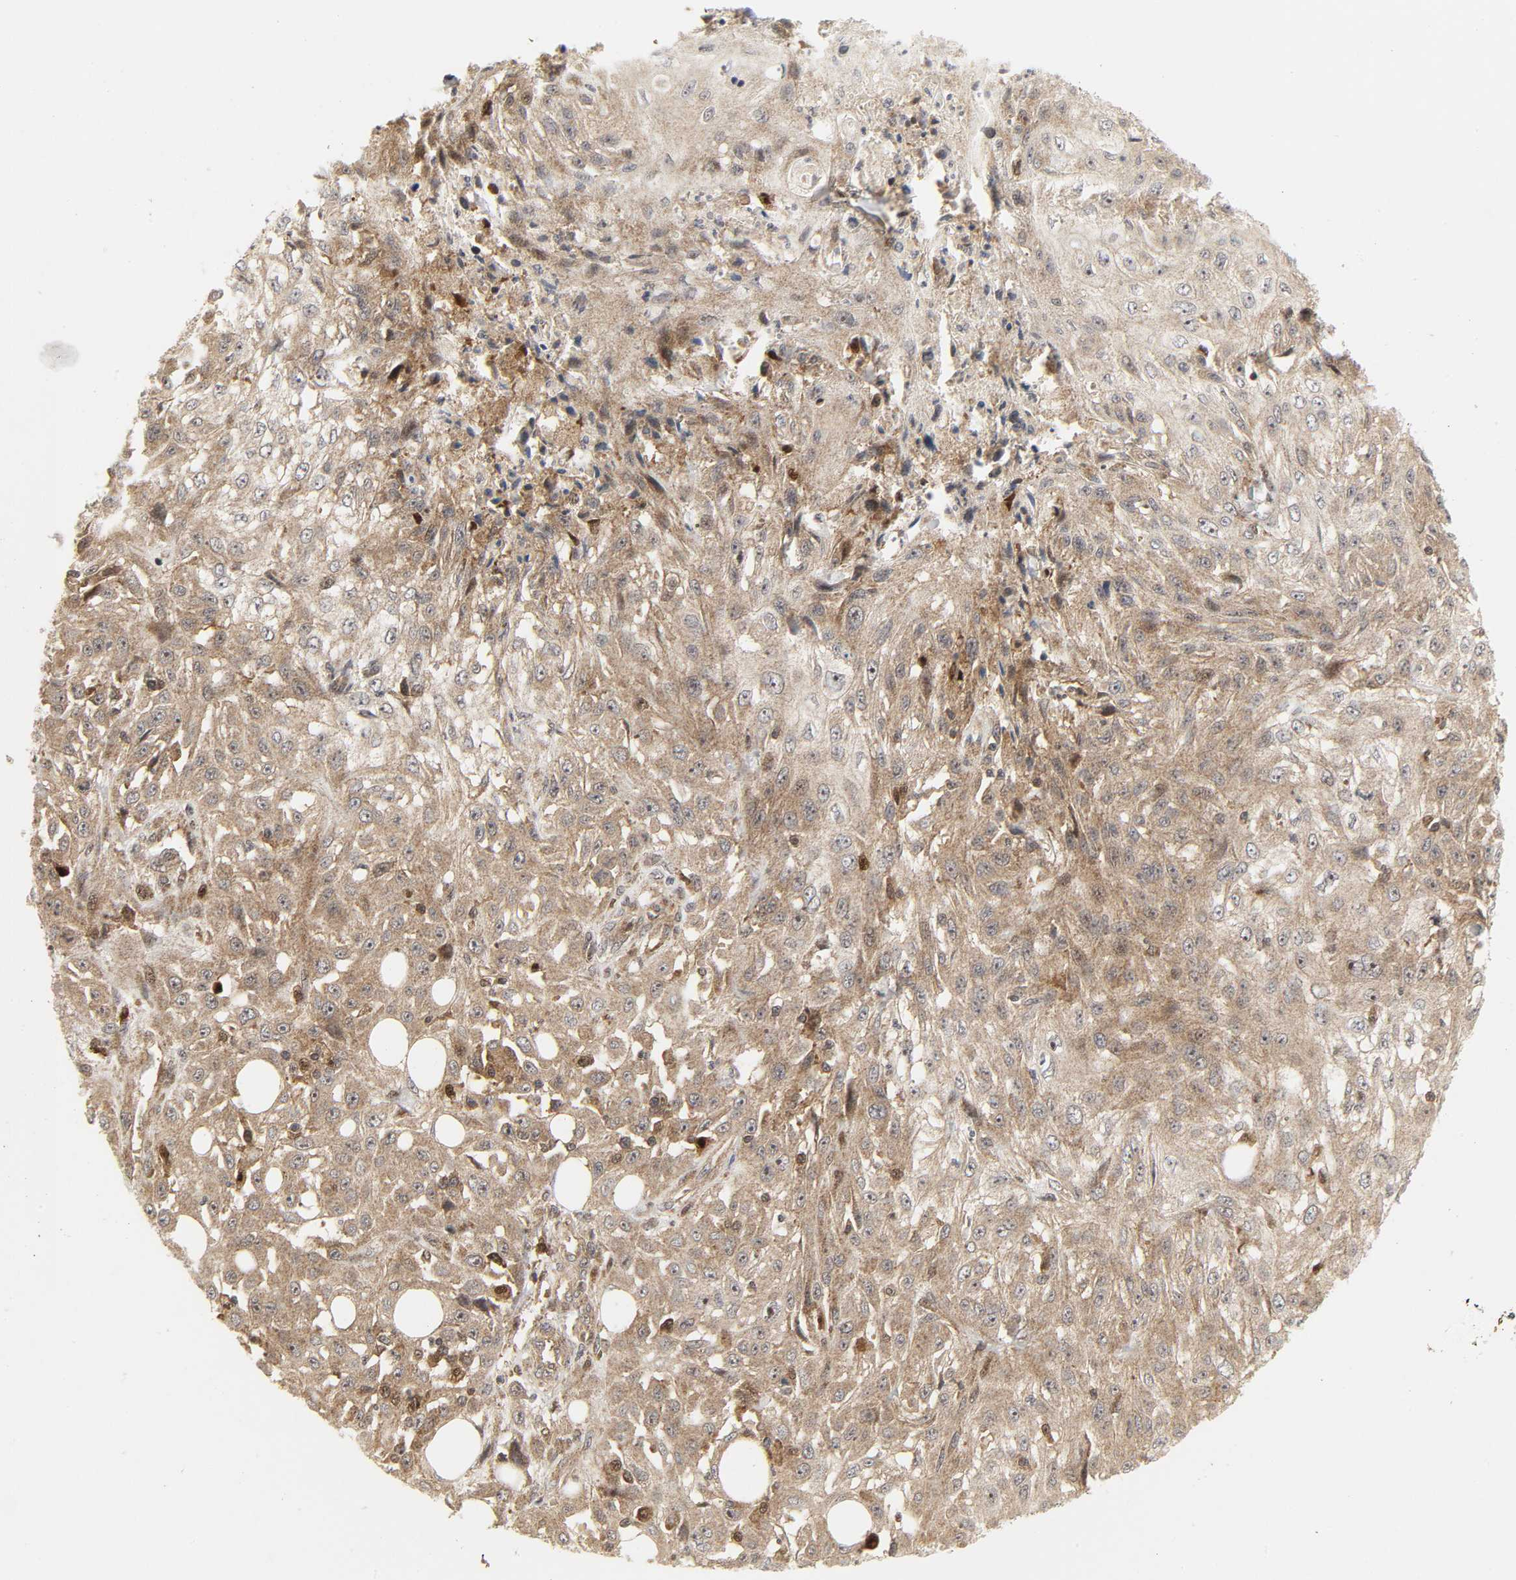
{"staining": {"intensity": "moderate", "quantity": ">75%", "location": "cytoplasmic/membranous"}, "tissue": "skin cancer", "cell_type": "Tumor cells", "image_type": "cancer", "snomed": [{"axis": "morphology", "description": "Squamous cell carcinoma, NOS"}, {"axis": "topography", "description": "Skin"}], "caption": "Protein expression by IHC displays moderate cytoplasmic/membranous staining in approximately >75% of tumor cells in skin squamous cell carcinoma.", "gene": "CHUK", "patient": {"sex": "male", "age": 75}}